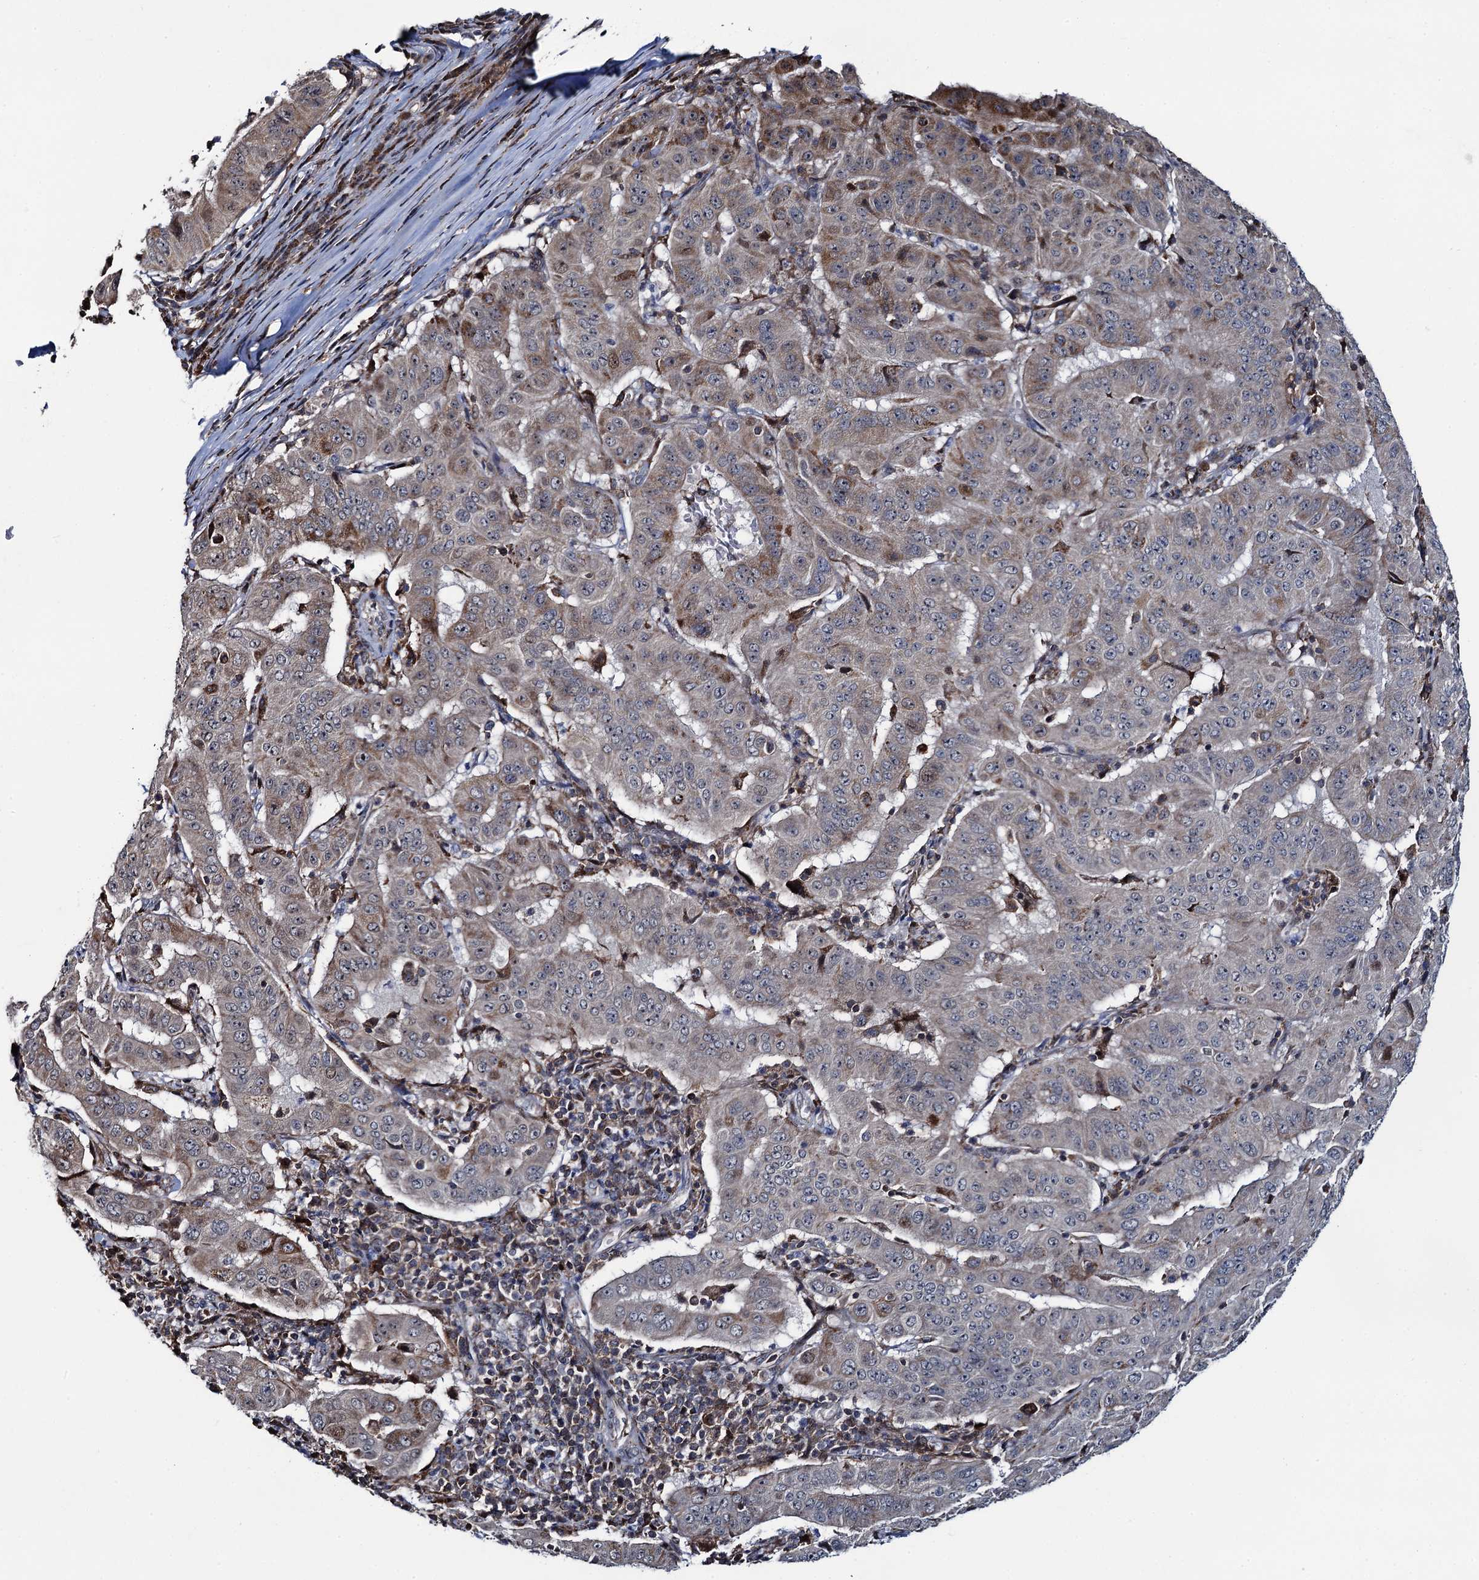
{"staining": {"intensity": "weak", "quantity": "25%-75%", "location": "cytoplasmic/membranous"}, "tissue": "pancreatic cancer", "cell_type": "Tumor cells", "image_type": "cancer", "snomed": [{"axis": "morphology", "description": "Adenocarcinoma, NOS"}, {"axis": "topography", "description": "Pancreas"}], "caption": "Pancreatic cancer was stained to show a protein in brown. There is low levels of weak cytoplasmic/membranous positivity in approximately 25%-75% of tumor cells. (brown staining indicates protein expression, while blue staining denotes nuclei).", "gene": "CCDC102A", "patient": {"sex": "male", "age": 63}}